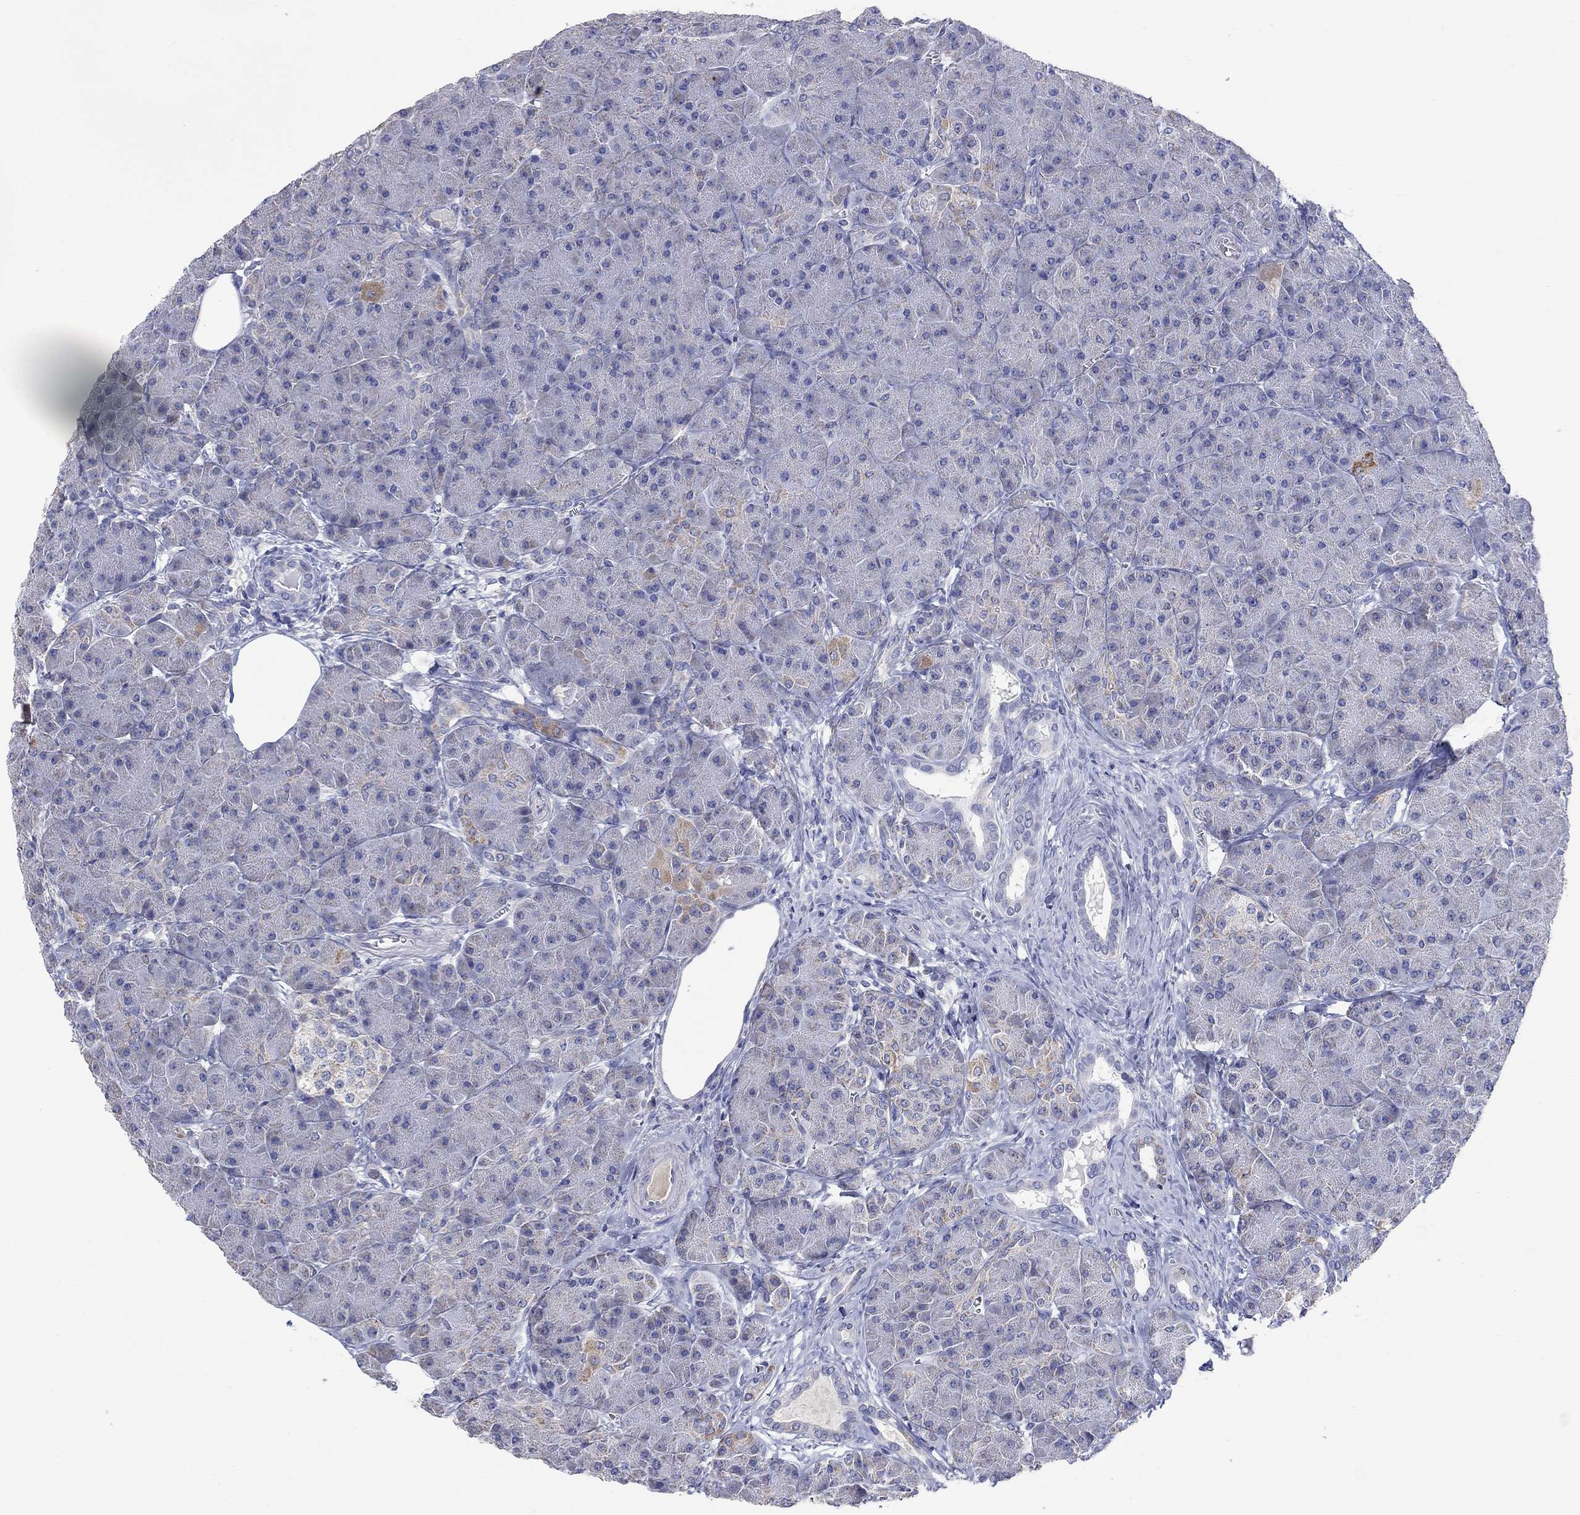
{"staining": {"intensity": "moderate", "quantity": "<25%", "location": "cytoplasmic/membranous"}, "tissue": "pancreas", "cell_type": "Exocrine glandular cells", "image_type": "normal", "snomed": [{"axis": "morphology", "description": "Normal tissue, NOS"}, {"axis": "topography", "description": "Pancreas"}], "caption": "Immunohistochemical staining of benign human pancreas demonstrates low levels of moderate cytoplasmic/membranous expression in approximately <25% of exocrine glandular cells.", "gene": "CLVS1", "patient": {"sex": "male", "age": 61}}